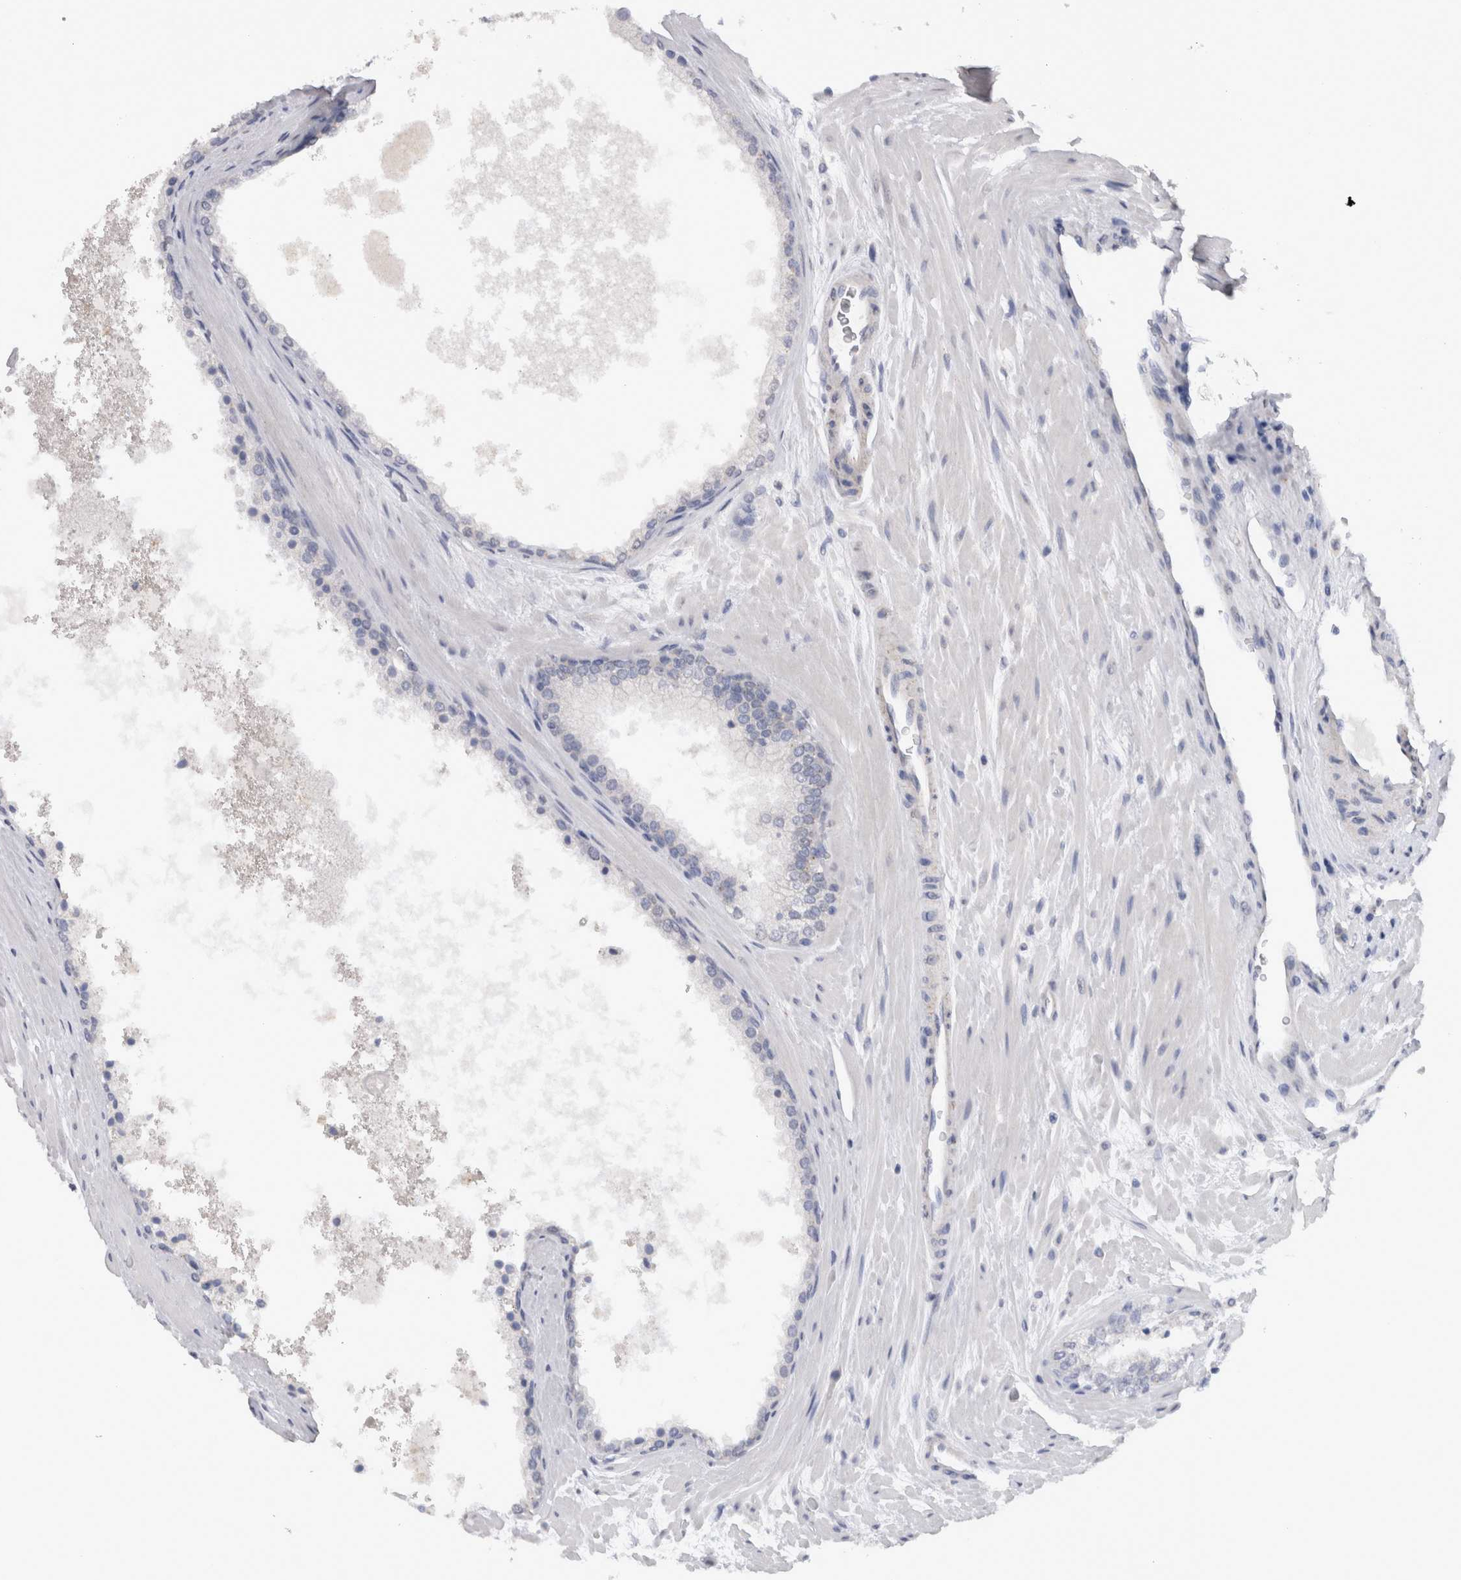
{"staining": {"intensity": "negative", "quantity": "none", "location": "none"}, "tissue": "prostate cancer", "cell_type": "Tumor cells", "image_type": "cancer", "snomed": [{"axis": "morphology", "description": "Adenocarcinoma, High grade"}, {"axis": "topography", "description": "Prostate"}], "caption": "Photomicrograph shows no protein positivity in tumor cells of prostate cancer tissue.", "gene": "CDH6", "patient": {"sex": "male", "age": 65}}